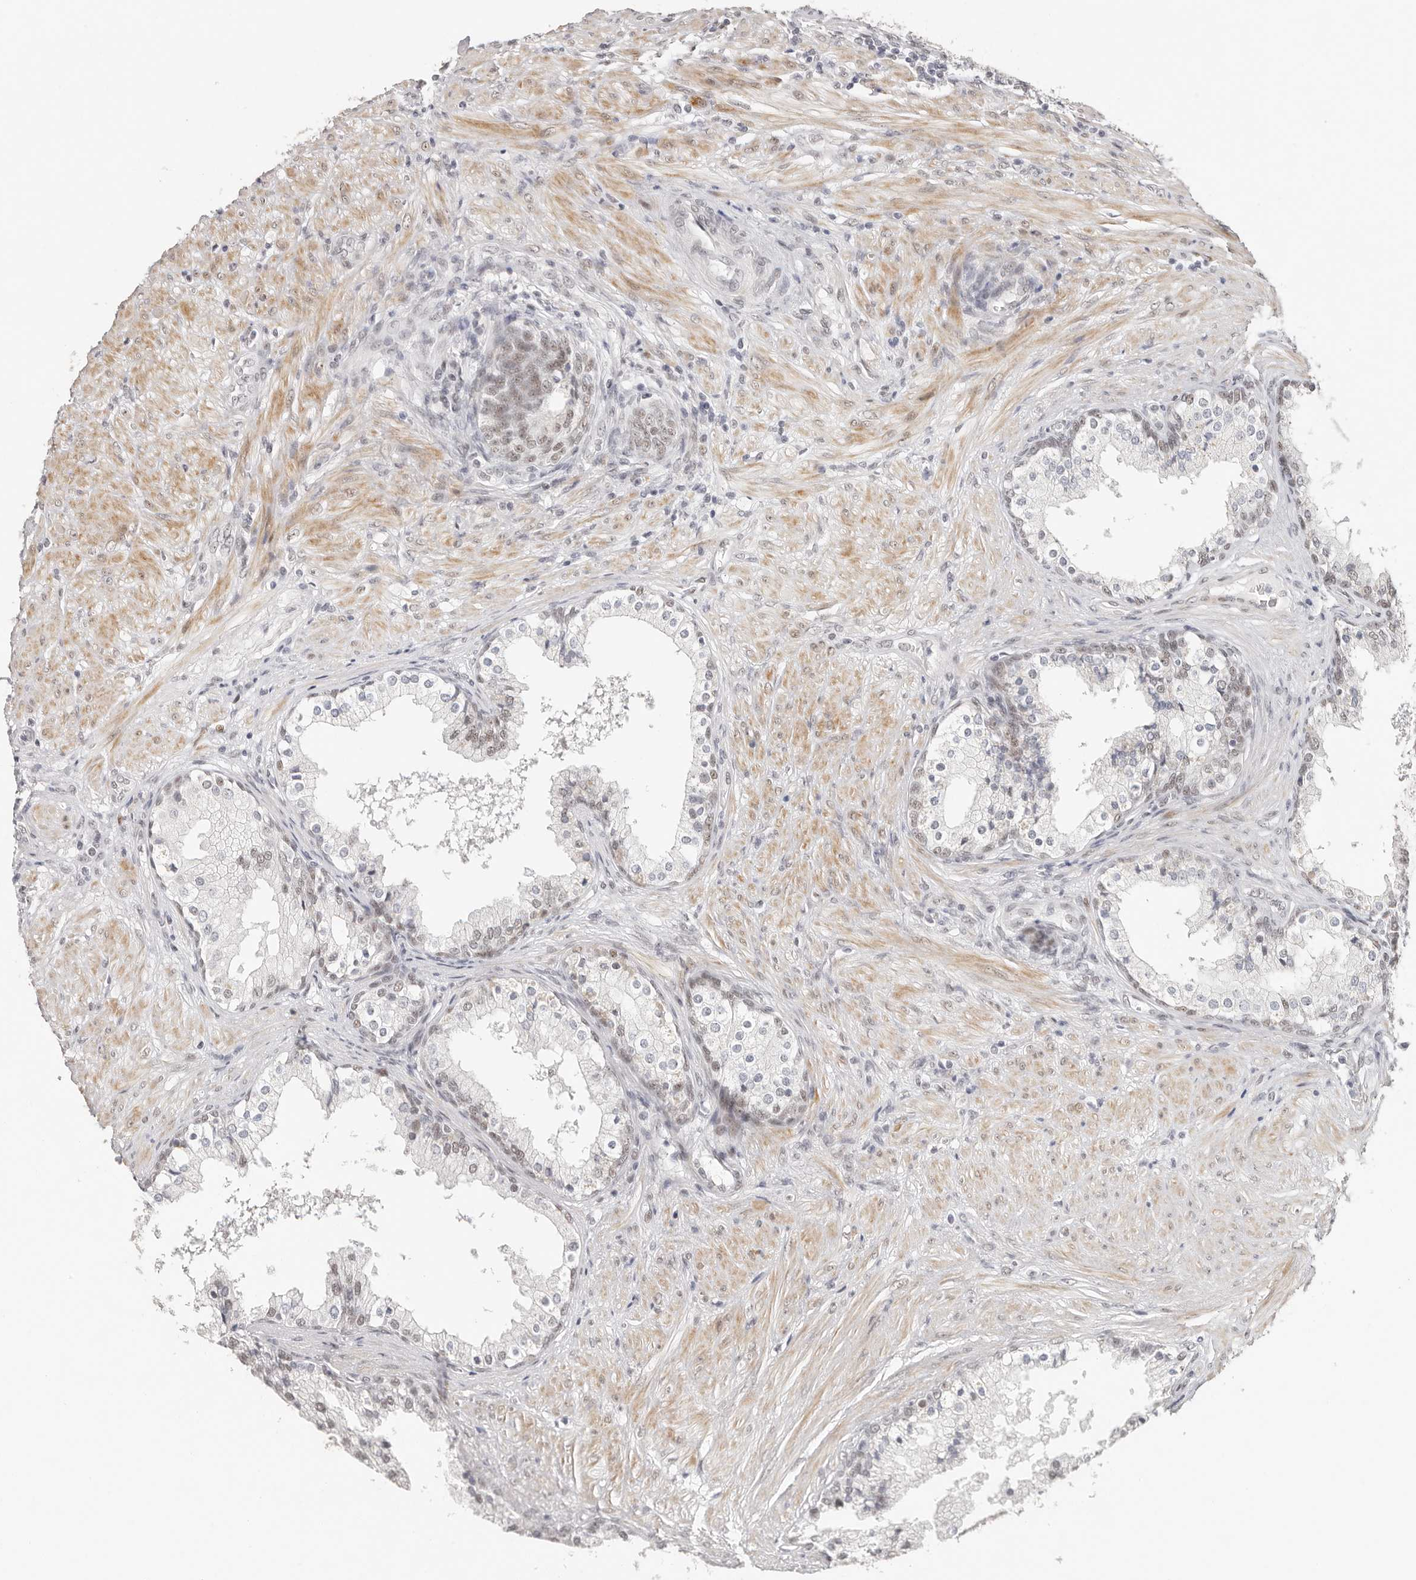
{"staining": {"intensity": "weak", "quantity": "<25%", "location": "nuclear"}, "tissue": "prostate cancer", "cell_type": "Tumor cells", "image_type": "cancer", "snomed": [{"axis": "morphology", "description": "Adenocarcinoma, High grade"}, {"axis": "topography", "description": "Prostate"}], "caption": "High-grade adenocarcinoma (prostate) stained for a protein using IHC displays no staining tumor cells.", "gene": "LARP7", "patient": {"sex": "male", "age": 60}}